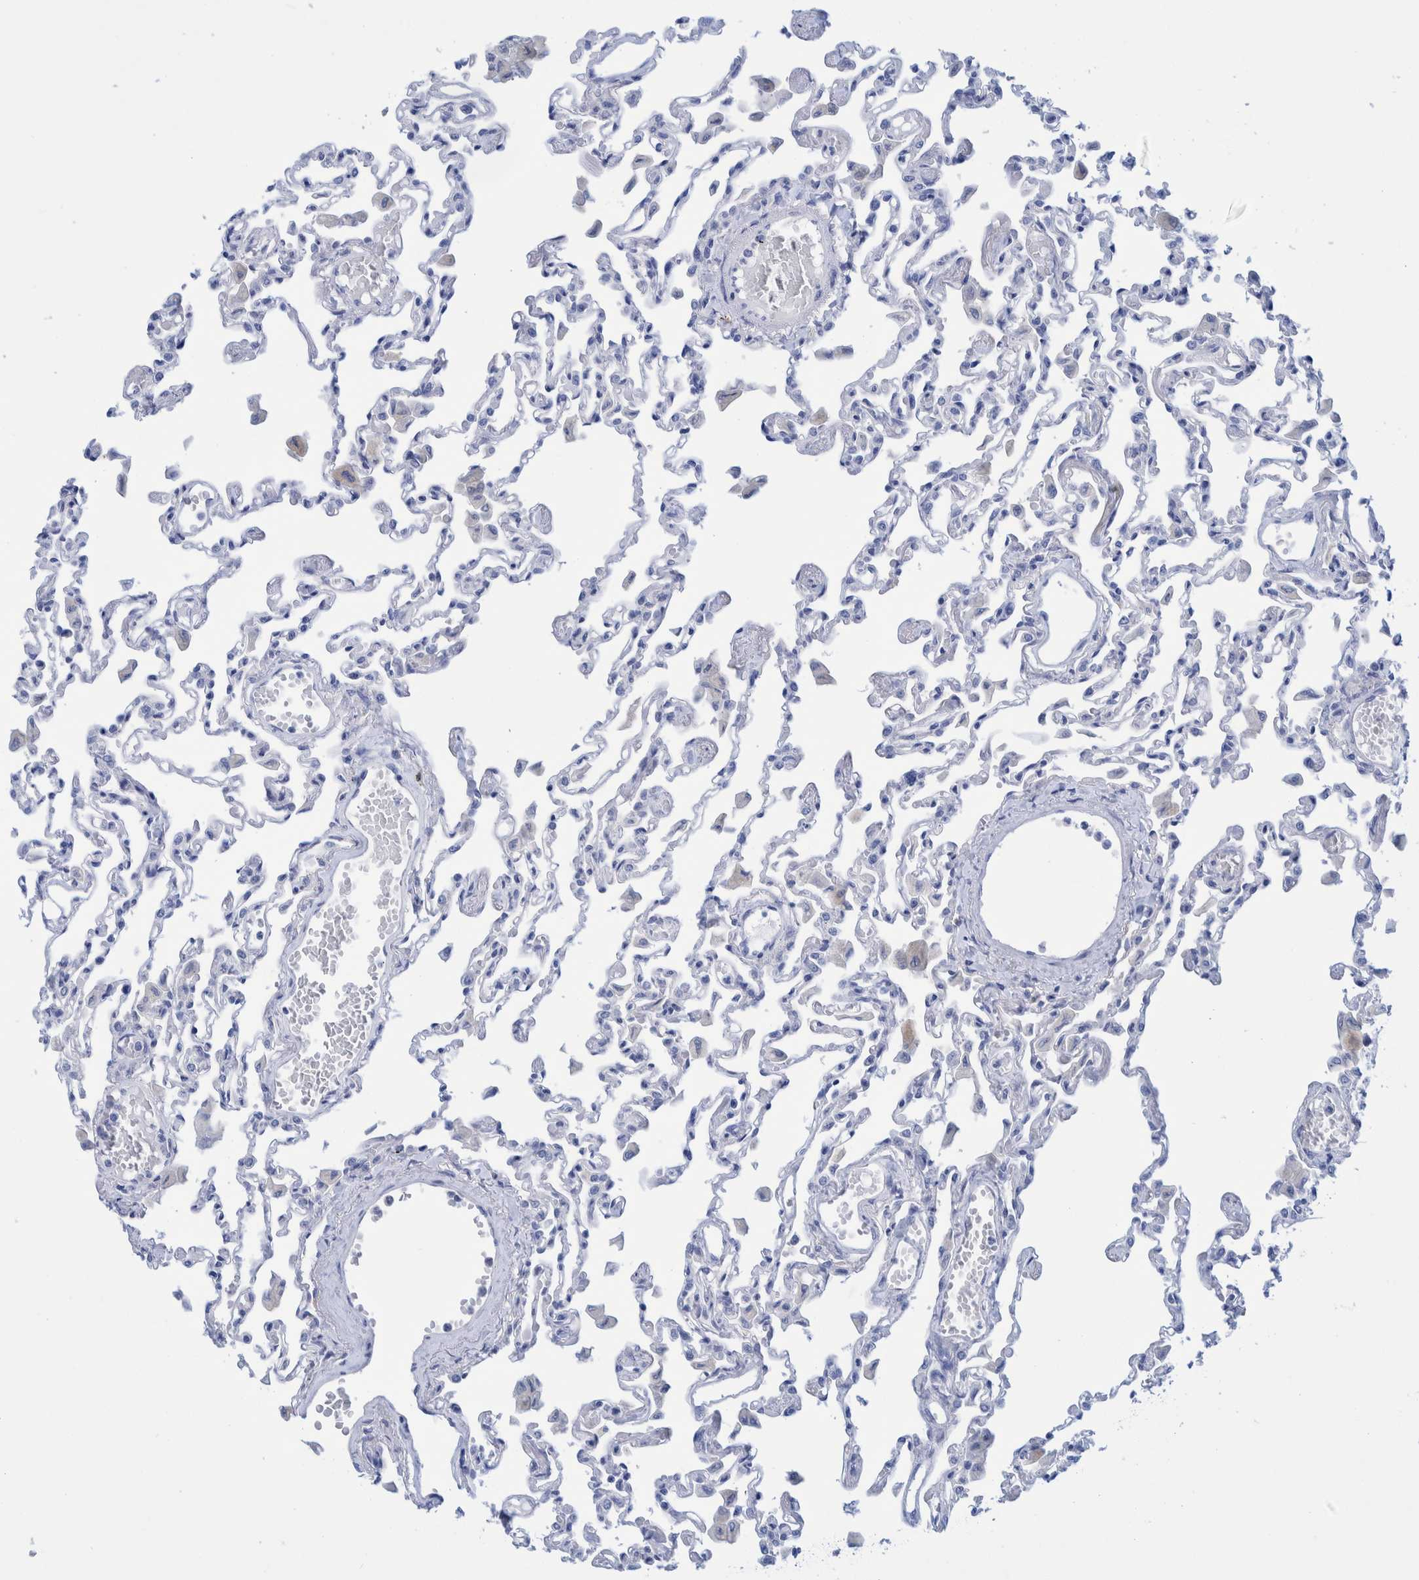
{"staining": {"intensity": "negative", "quantity": "none", "location": "none"}, "tissue": "lung", "cell_type": "Alveolar cells", "image_type": "normal", "snomed": [{"axis": "morphology", "description": "Normal tissue, NOS"}, {"axis": "topography", "description": "Bronchus"}, {"axis": "topography", "description": "Lung"}], "caption": "Immunohistochemical staining of benign human lung reveals no significant staining in alveolar cells. (Stains: DAB IHC with hematoxylin counter stain, Microscopy: brightfield microscopy at high magnification).", "gene": "PERP", "patient": {"sex": "female", "age": 49}}